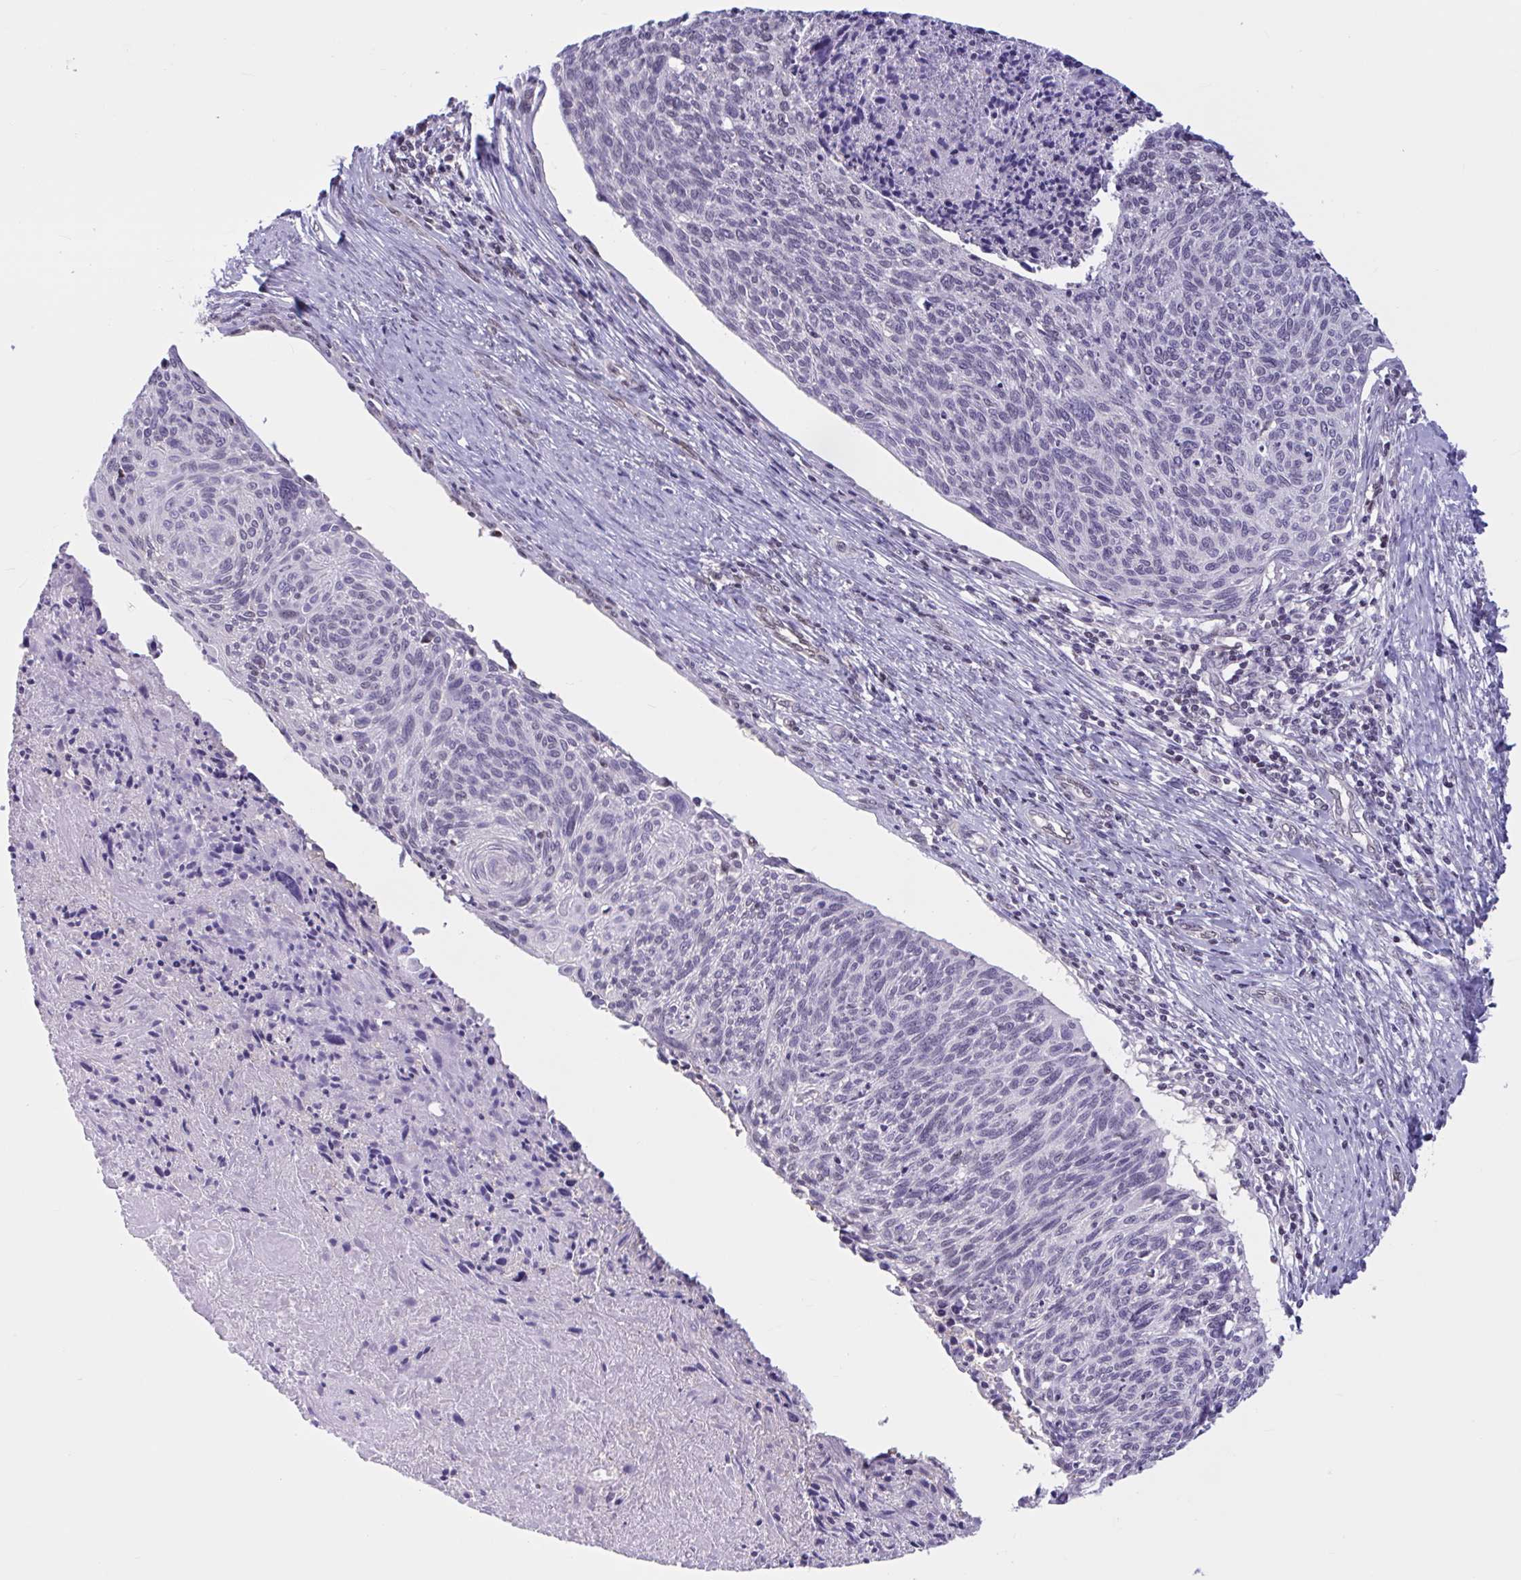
{"staining": {"intensity": "negative", "quantity": "none", "location": "none"}, "tissue": "cervical cancer", "cell_type": "Tumor cells", "image_type": "cancer", "snomed": [{"axis": "morphology", "description": "Squamous cell carcinoma, NOS"}, {"axis": "topography", "description": "Cervix"}], "caption": "Immunohistochemistry of cervical squamous cell carcinoma demonstrates no expression in tumor cells.", "gene": "RBL1", "patient": {"sex": "female", "age": 49}}